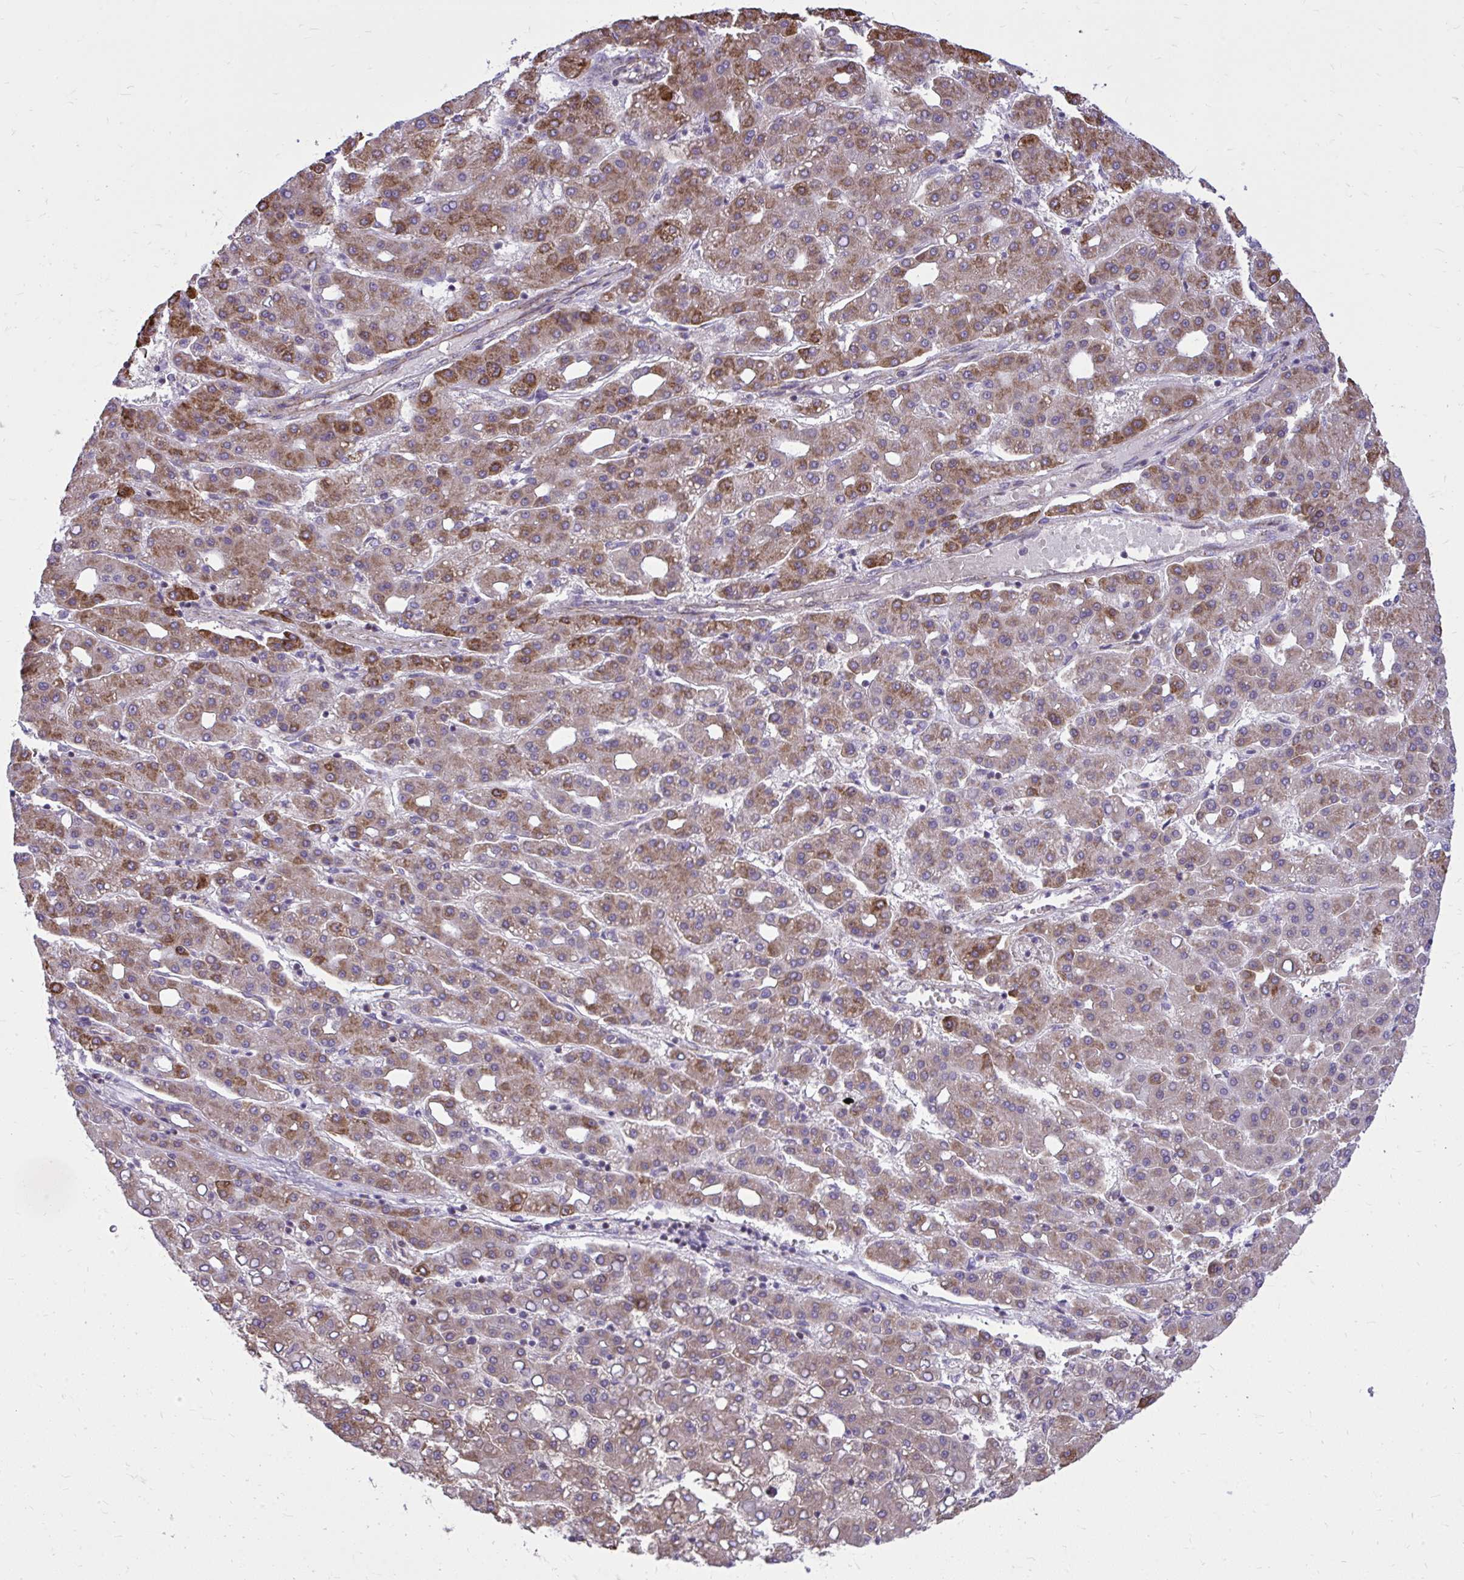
{"staining": {"intensity": "moderate", "quantity": ">75%", "location": "cytoplasmic/membranous"}, "tissue": "liver cancer", "cell_type": "Tumor cells", "image_type": "cancer", "snomed": [{"axis": "morphology", "description": "Carcinoma, Hepatocellular, NOS"}, {"axis": "topography", "description": "Liver"}], "caption": "A brown stain shows moderate cytoplasmic/membranous staining of a protein in liver cancer tumor cells. Nuclei are stained in blue.", "gene": "GPRIN3", "patient": {"sex": "male", "age": 65}}